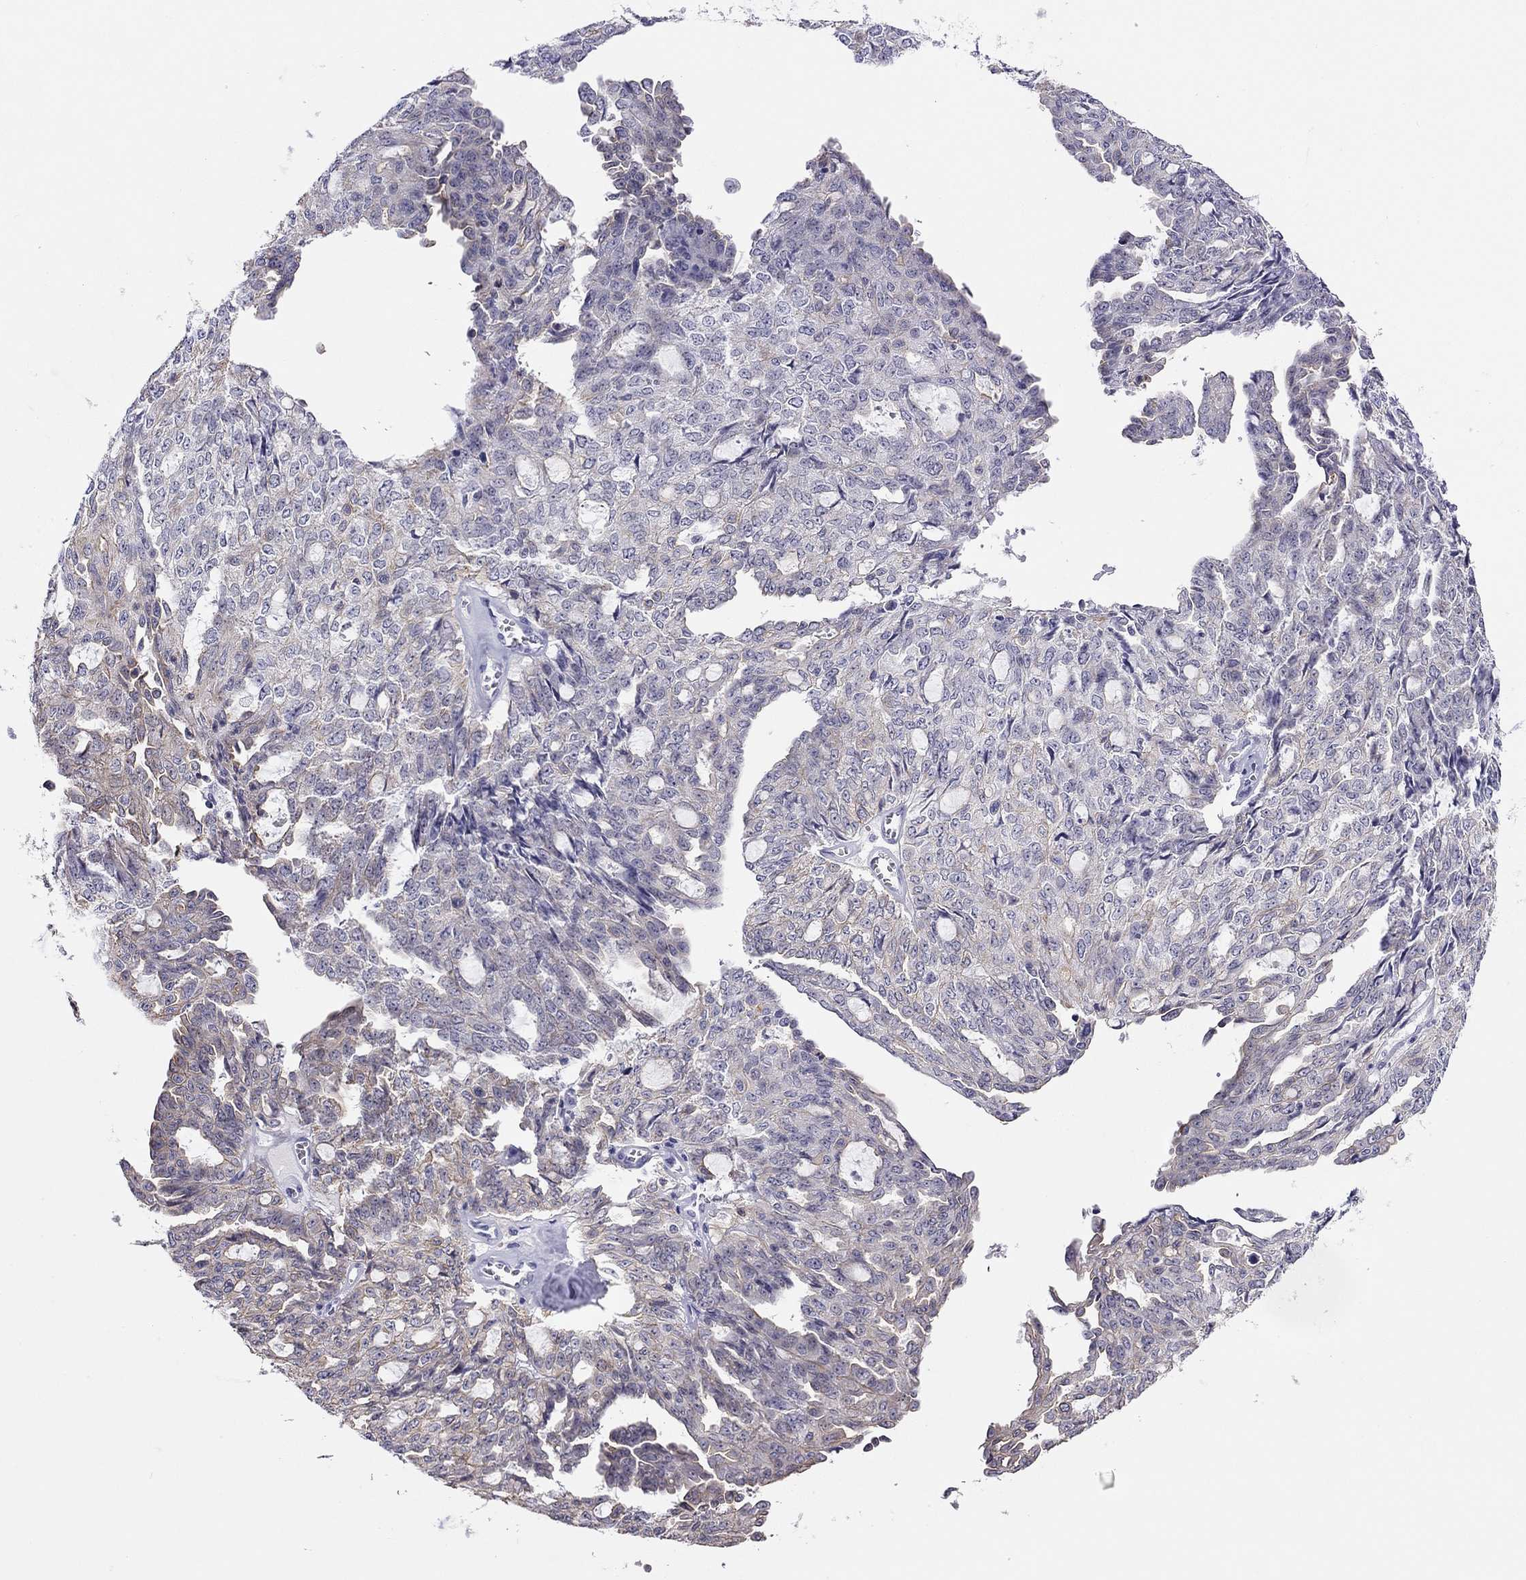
{"staining": {"intensity": "weak", "quantity": "<25%", "location": "cytoplasmic/membranous"}, "tissue": "ovarian cancer", "cell_type": "Tumor cells", "image_type": "cancer", "snomed": [{"axis": "morphology", "description": "Cystadenocarcinoma, serous, NOS"}, {"axis": "topography", "description": "Ovary"}], "caption": "Tumor cells are negative for protein expression in human ovarian serous cystadenocarcinoma.", "gene": "MYMX", "patient": {"sex": "female", "age": 71}}